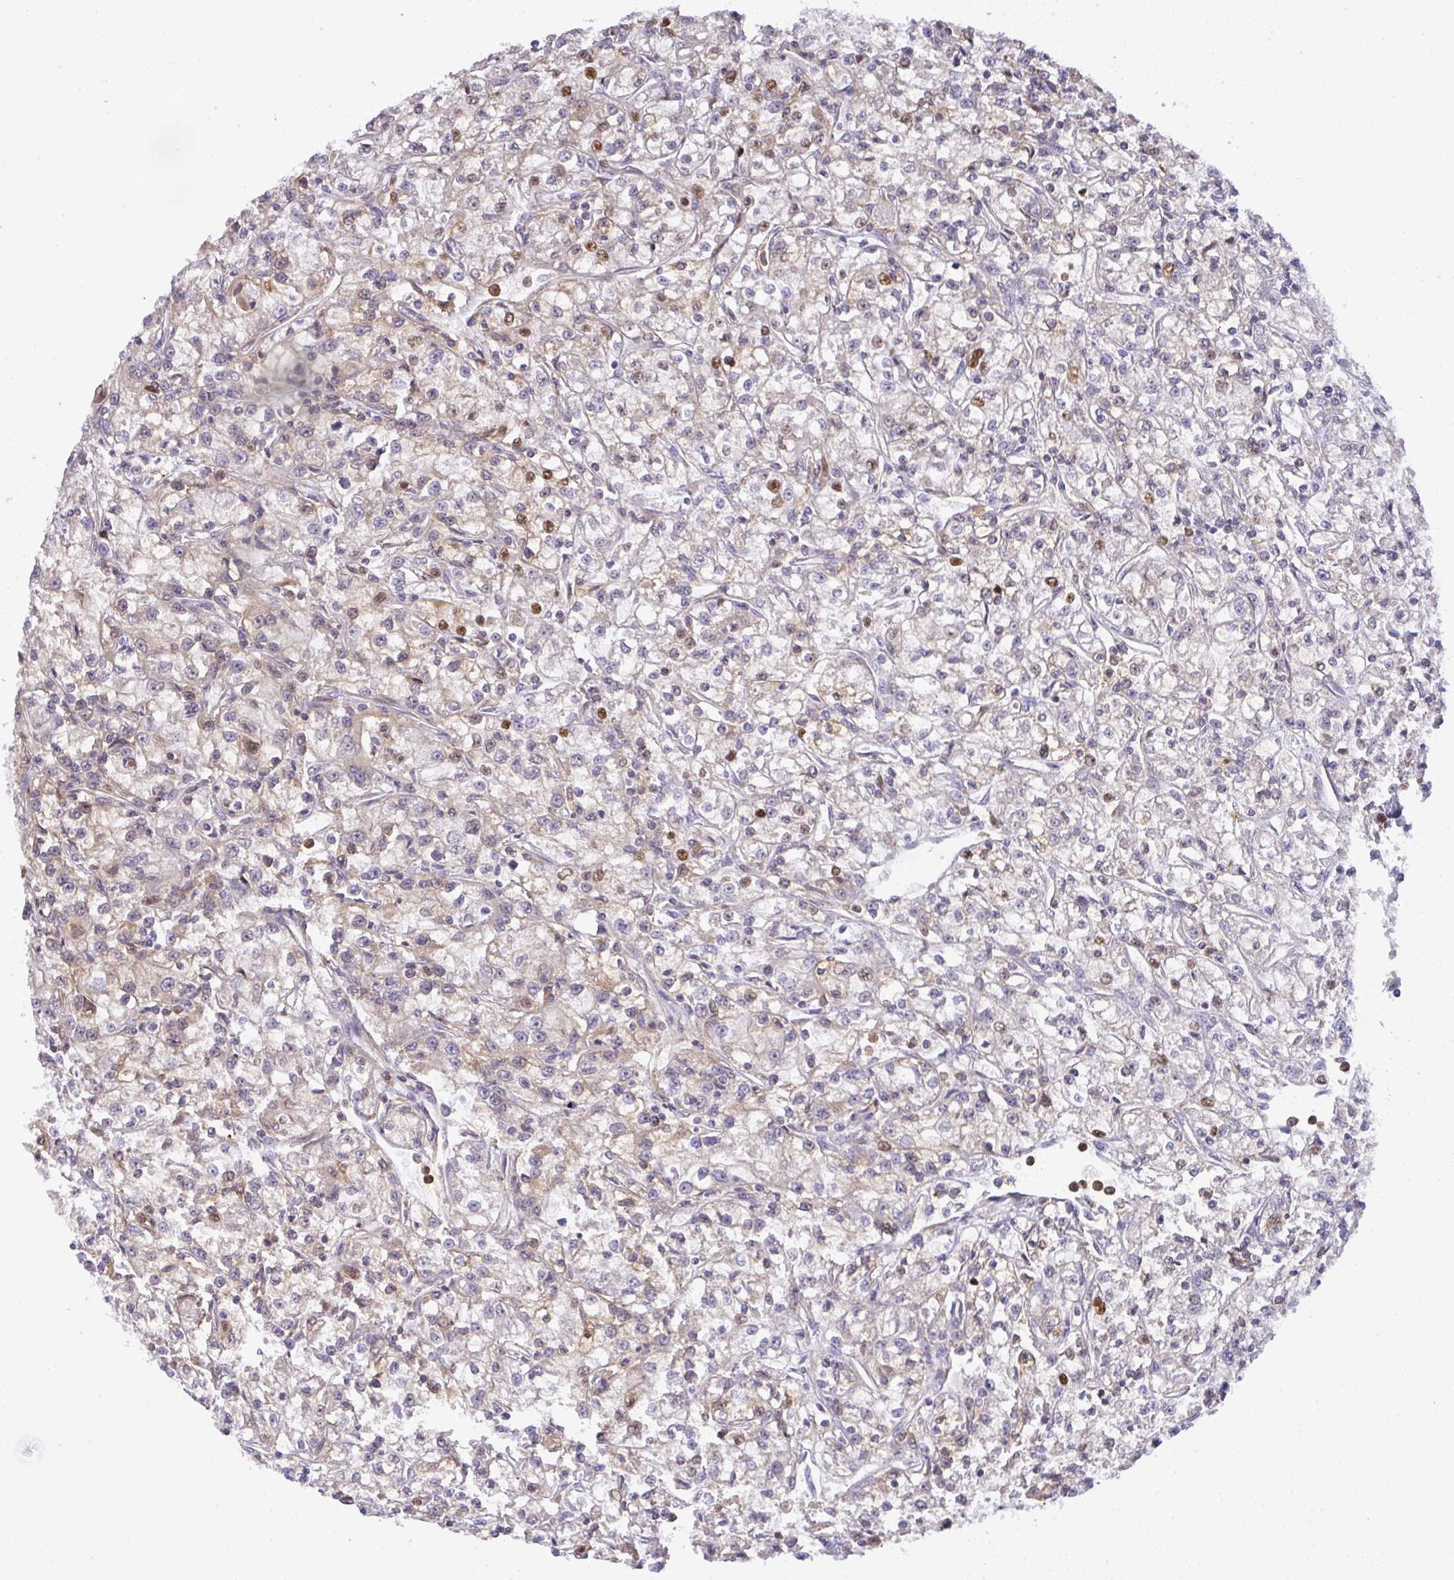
{"staining": {"intensity": "moderate", "quantity": "25%-75%", "location": "nuclear"}, "tissue": "renal cancer", "cell_type": "Tumor cells", "image_type": "cancer", "snomed": [{"axis": "morphology", "description": "Adenocarcinoma, NOS"}, {"axis": "topography", "description": "Kidney"}], "caption": "Renal adenocarcinoma stained for a protein (brown) shows moderate nuclear positive expression in about 25%-75% of tumor cells.", "gene": "BBX", "patient": {"sex": "female", "age": 59}}